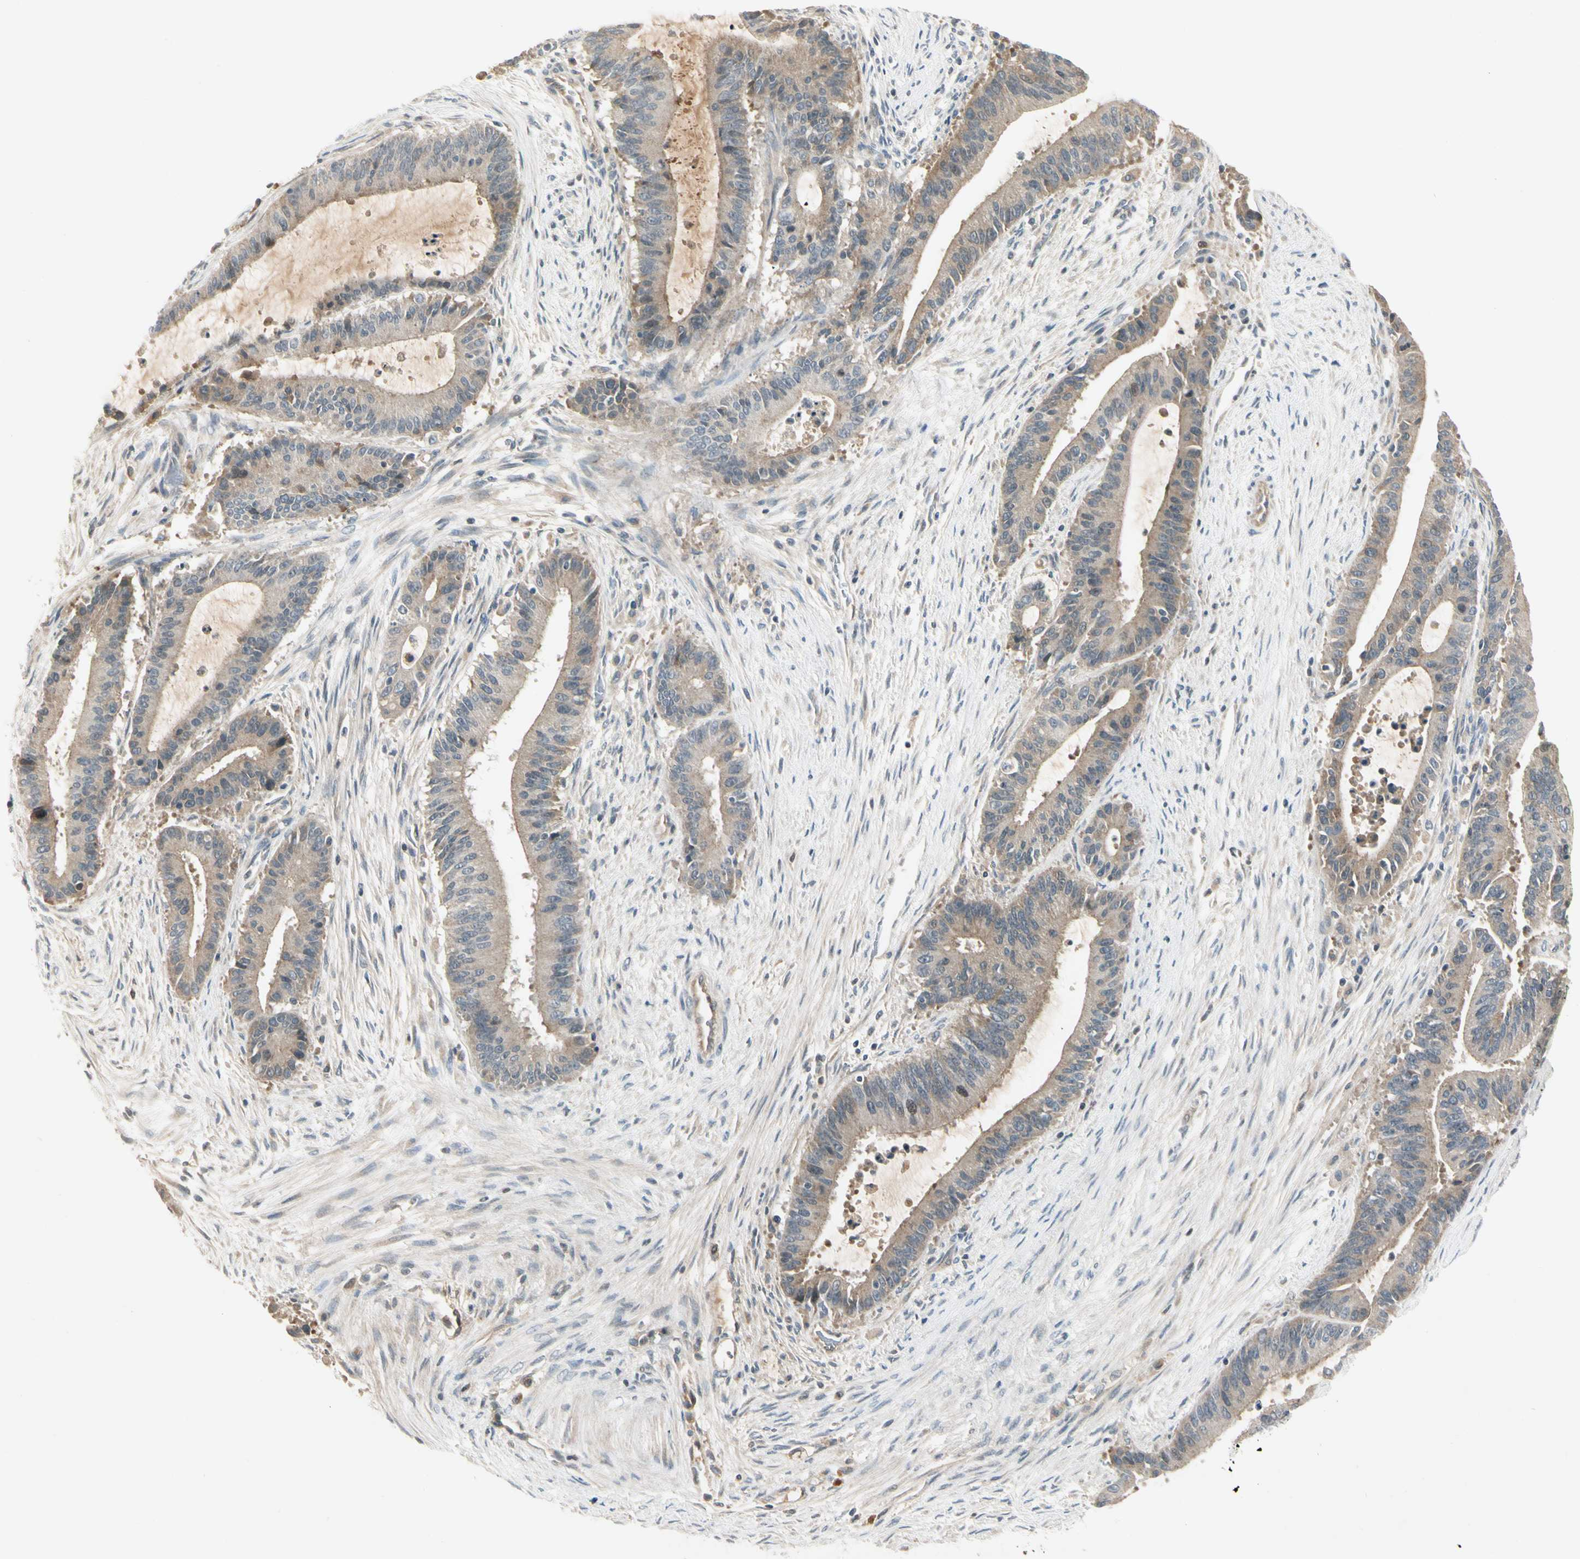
{"staining": {"intensity": "weak", "quantity": ">75%", "location": "cytoplasmic/membranous"}, "tissue": "liver cancer", "cell_type": "Tumor cells", "image_type": "cancer", "snomed": [{"axis": "morphology", "description": "Cholangiocarcinoma"}, {"axis": "topography", "description": "Liver"}], "caption": "This is an image of immunohistochemistry staining of cholangiocarcinoma (liver), which shows weak positivity in the cytoplasmic/membranous of tumor cells.", "gene": "ICAM5", "patient": {"sex": "female", "age": 73}}